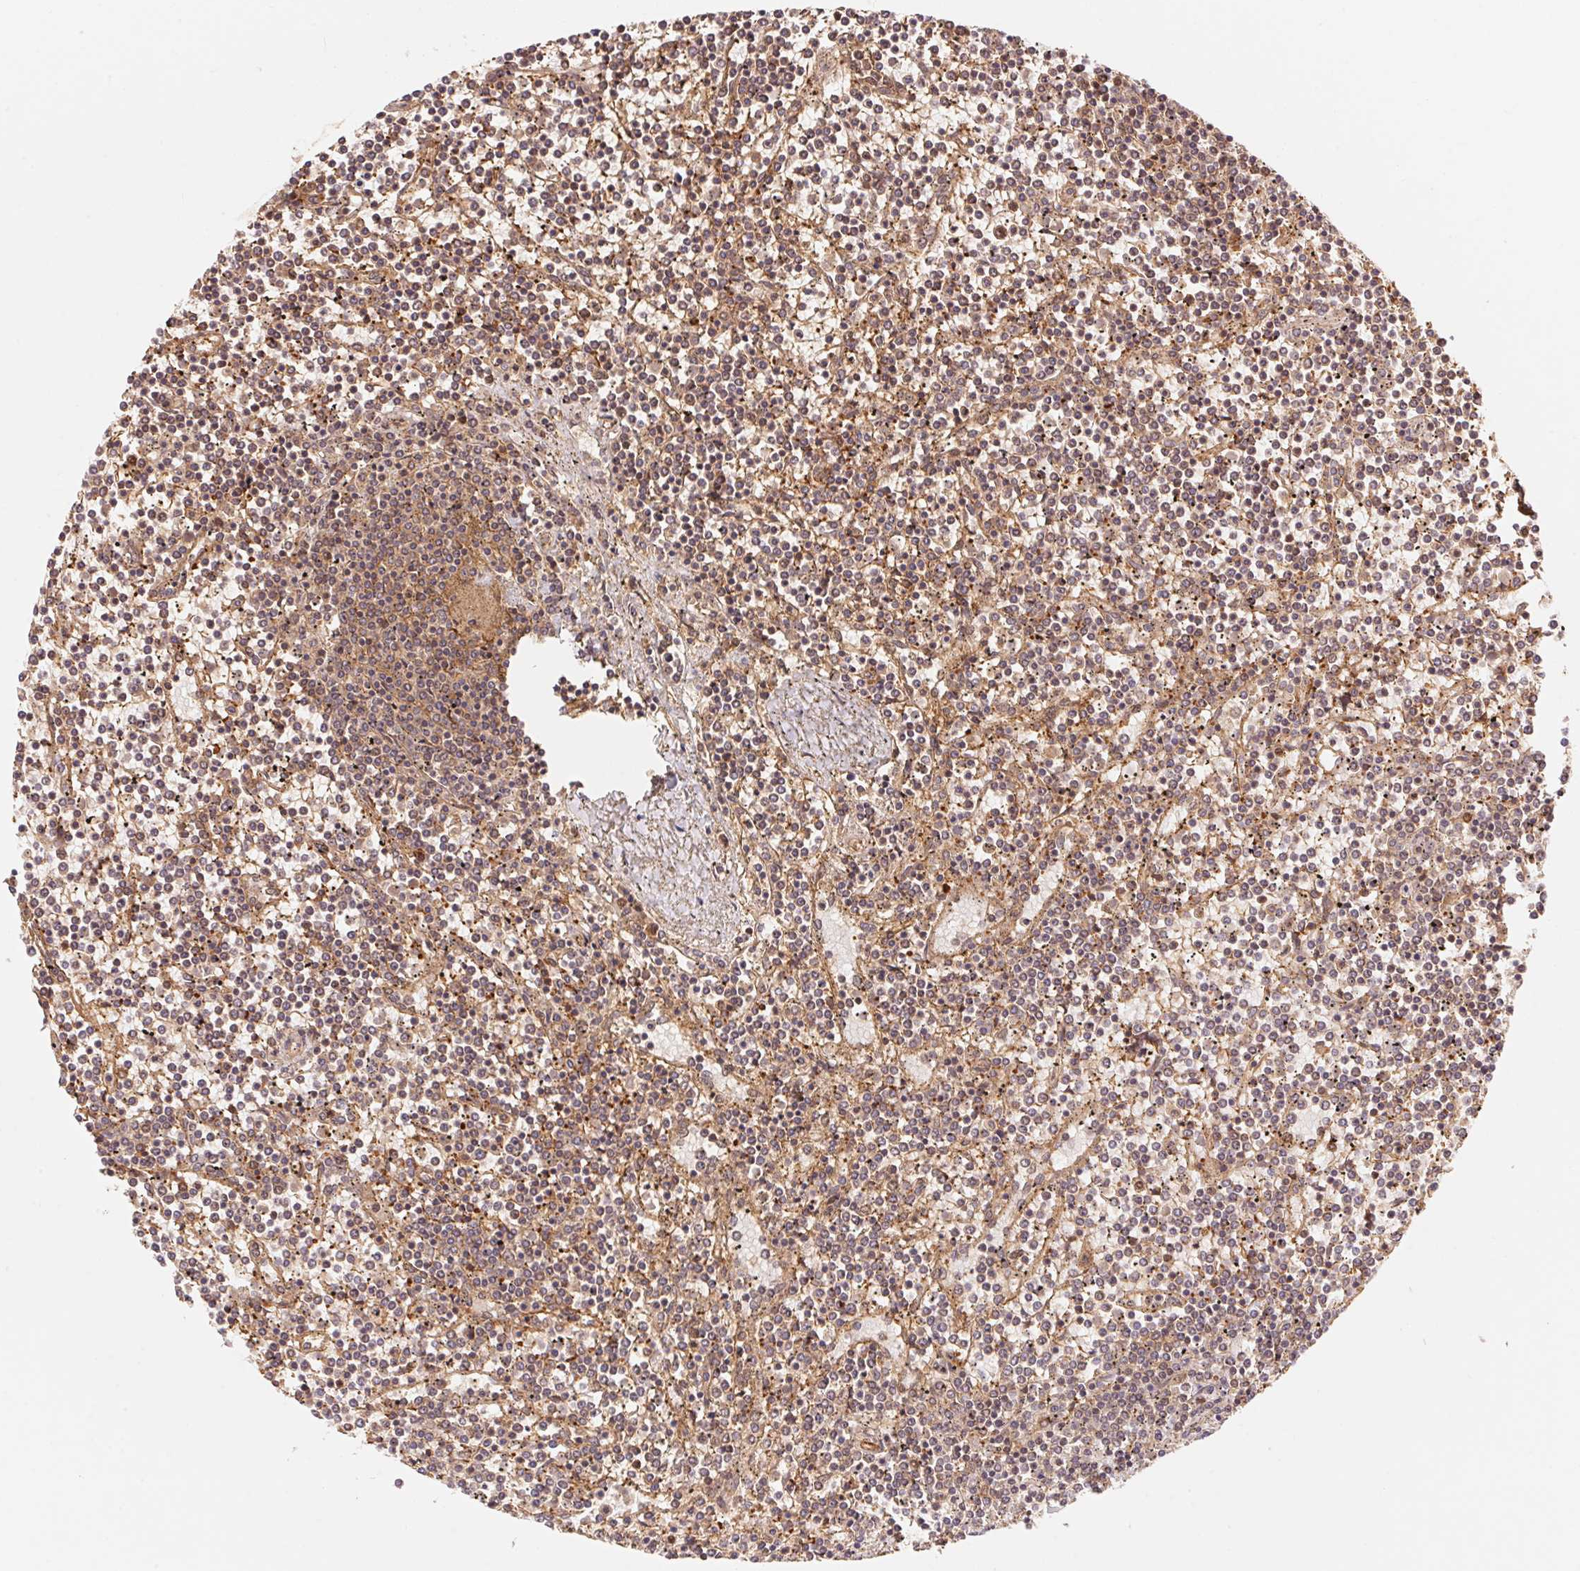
{"staining": {"intensity": "weak", "quantity": "25%-75%", "location": "cytoplasmic/membranous"}, "tissue": "lymphoma", "cell_type": "Tumor cells", "image_type": "cancer", "snomed": [{"axis": "morphology", "description": "Malignant lymphoma, non-Hodgkin's type, Low grade"}, {"axis": "topography", "description": "Spleen"}], "caption": "A brown stain labels weak cytoplasmic/membranous expression of a protein in malignant lymphoma, non-Hodgkin's type (low-grade) tumor cells.", "gene": "TNIP2", "patient": {"sex": "female", "age": 19}}